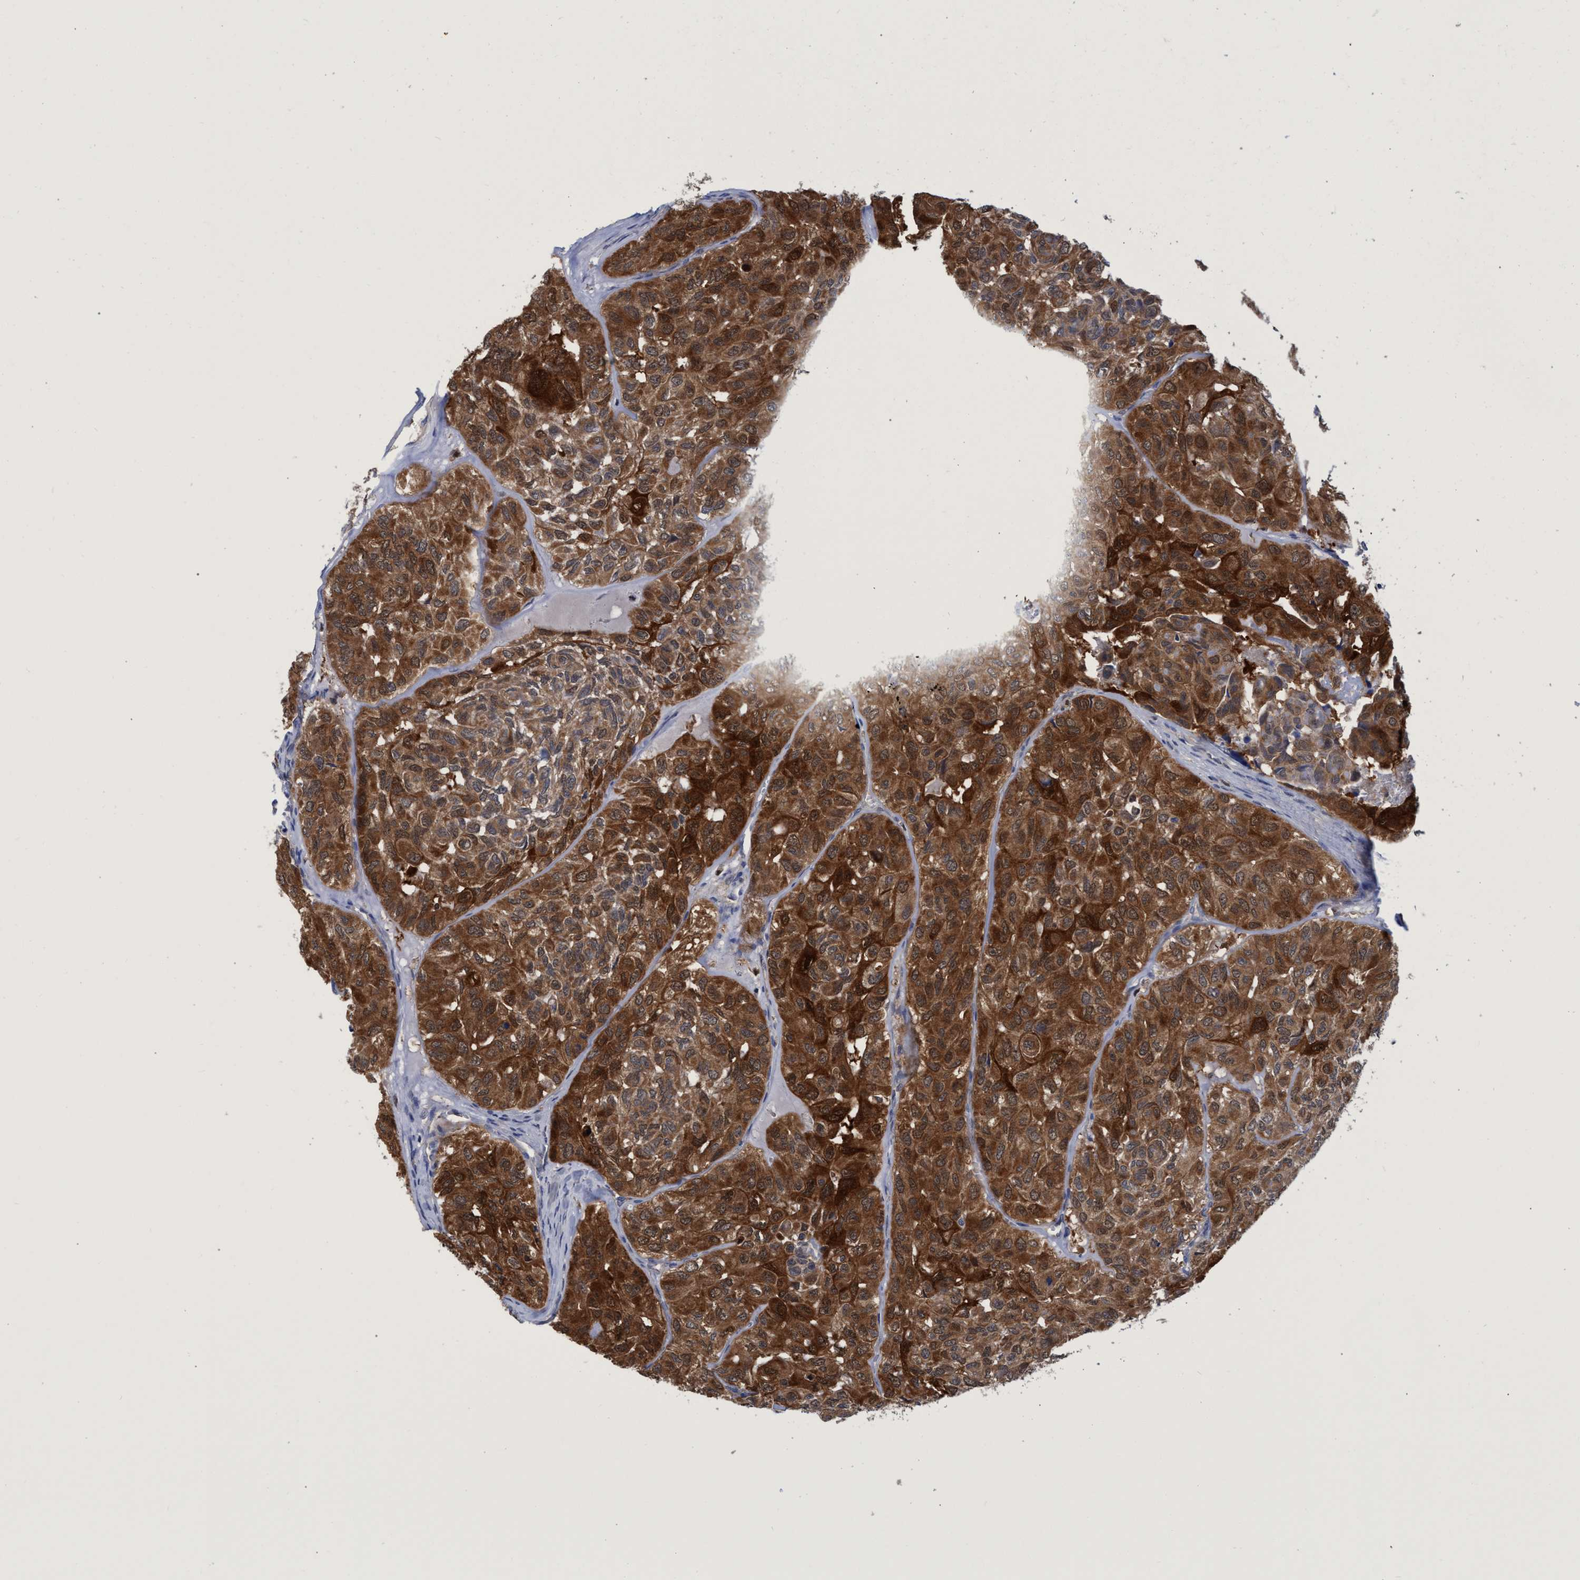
{"staining": {"intensity": "strong", "quantity": ">75%", "location": "cytoplasmic/membranous"}, "tissue": "head and neck cancer", "cell_type": "Tumor cells", "image_type": "cancer", "snomed": [{"axis": "morphology", "description": "Adenocarcinoma, NOS"}, {"axis": "topography", "description": "Salivary gland, NOS"}, {"axis": "topography", "description": "Head-Neck"}], "caption": "A brown stain shows strong cytoplasmic/membranous expression of a protein in adenocarcinoma (head and neck) tumor cells.", "gene": "PNPO", "patient": {"sex": "female", "age": 76}}